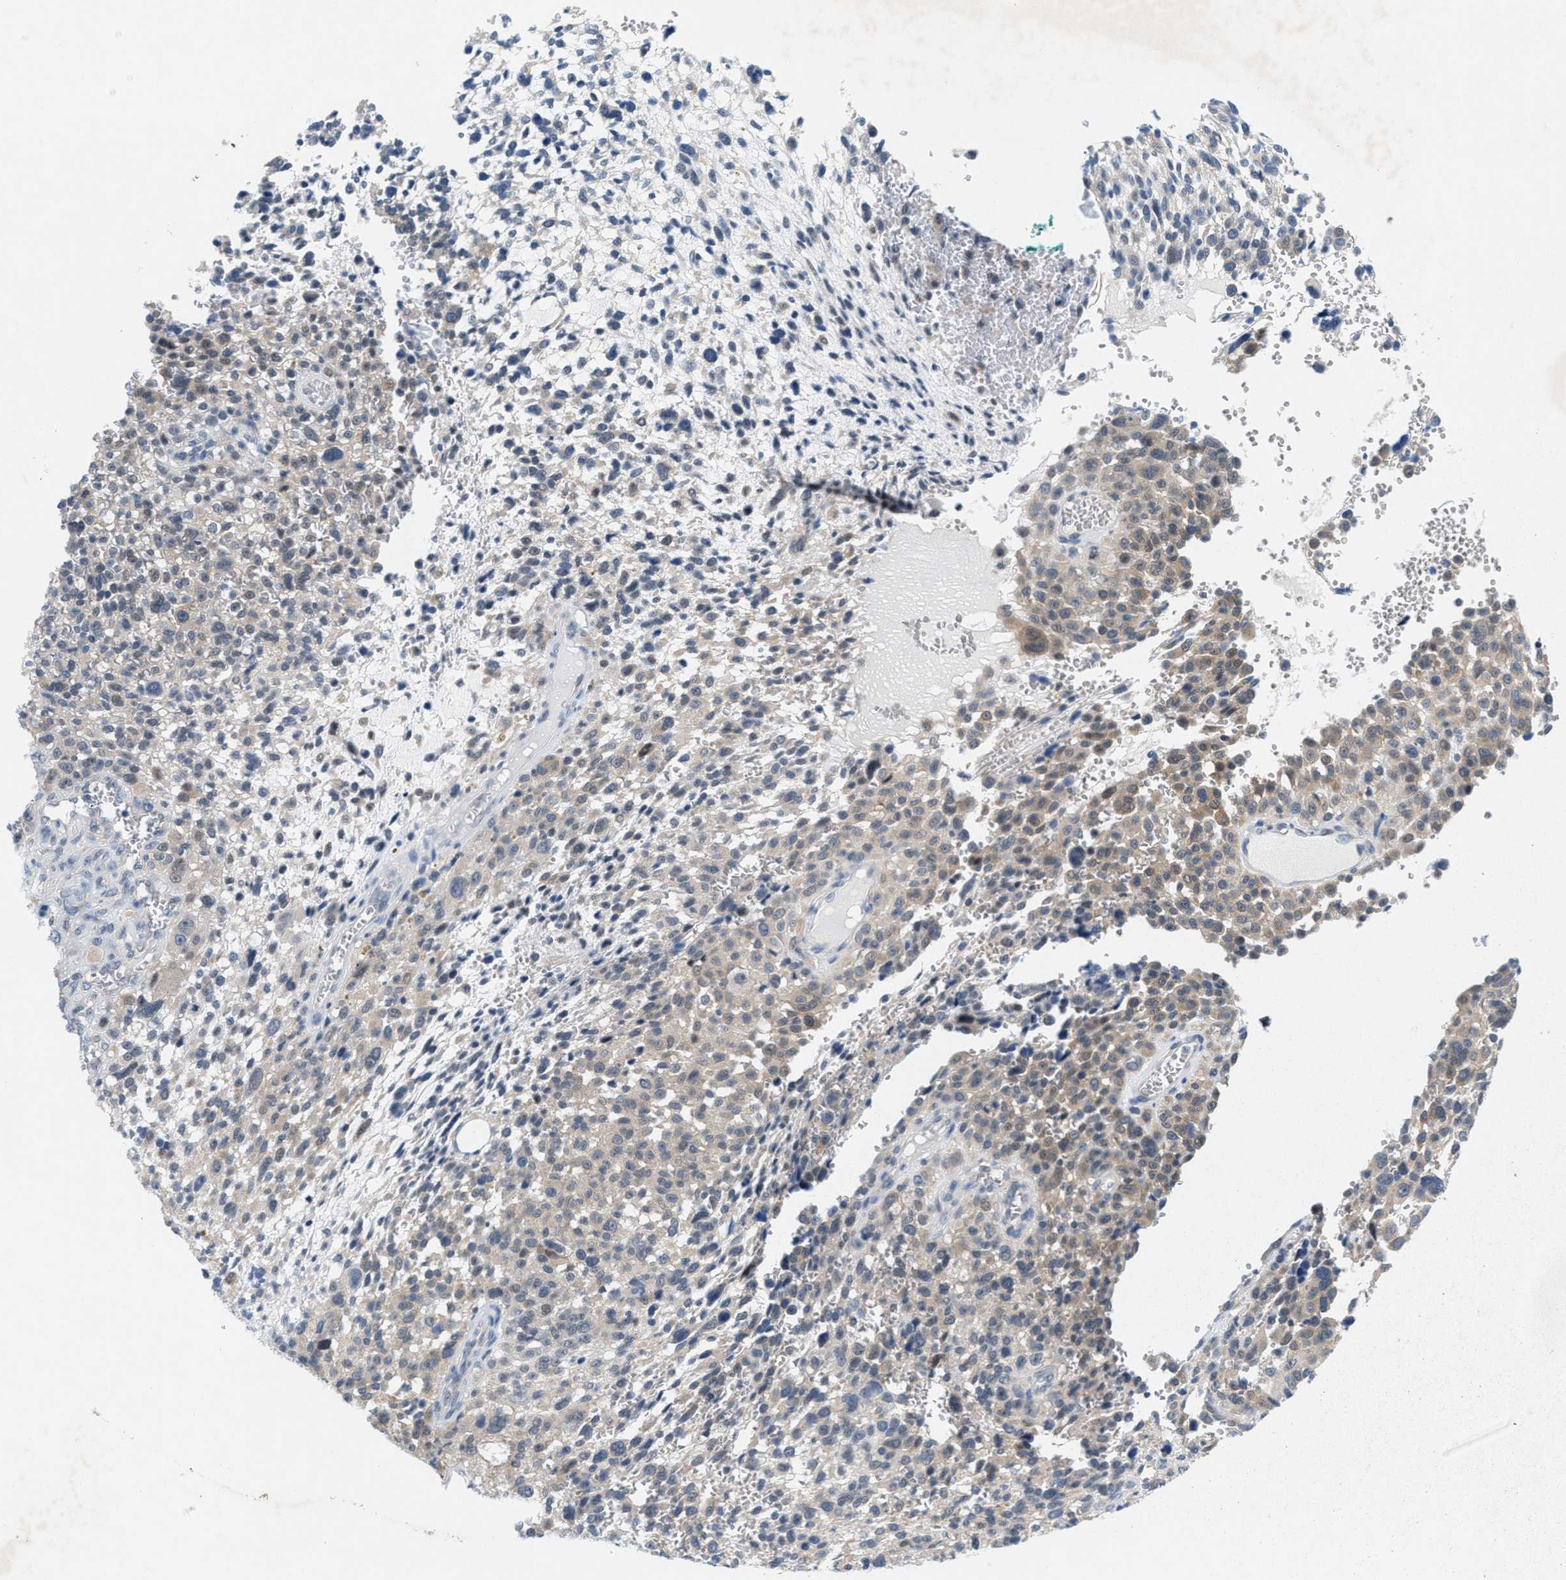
{"staining": {"intensity": "weak", "quantity": "<25%", "location": "cytoplasmic/membranous"}, "tissue": "melanoma", "cell_type": "Tumor cells", "image_type": "cancer", "snomed": [{"axis": "morphology", "description": "Malignant melanoma, NOS"}, {"axis": "topography", "description": "Skin"}], "caption": "Tumor cells show no significant staining in malignant melanoma.", "gene": "WIPI2", "patient": {"sex": "female", "age": 55}}